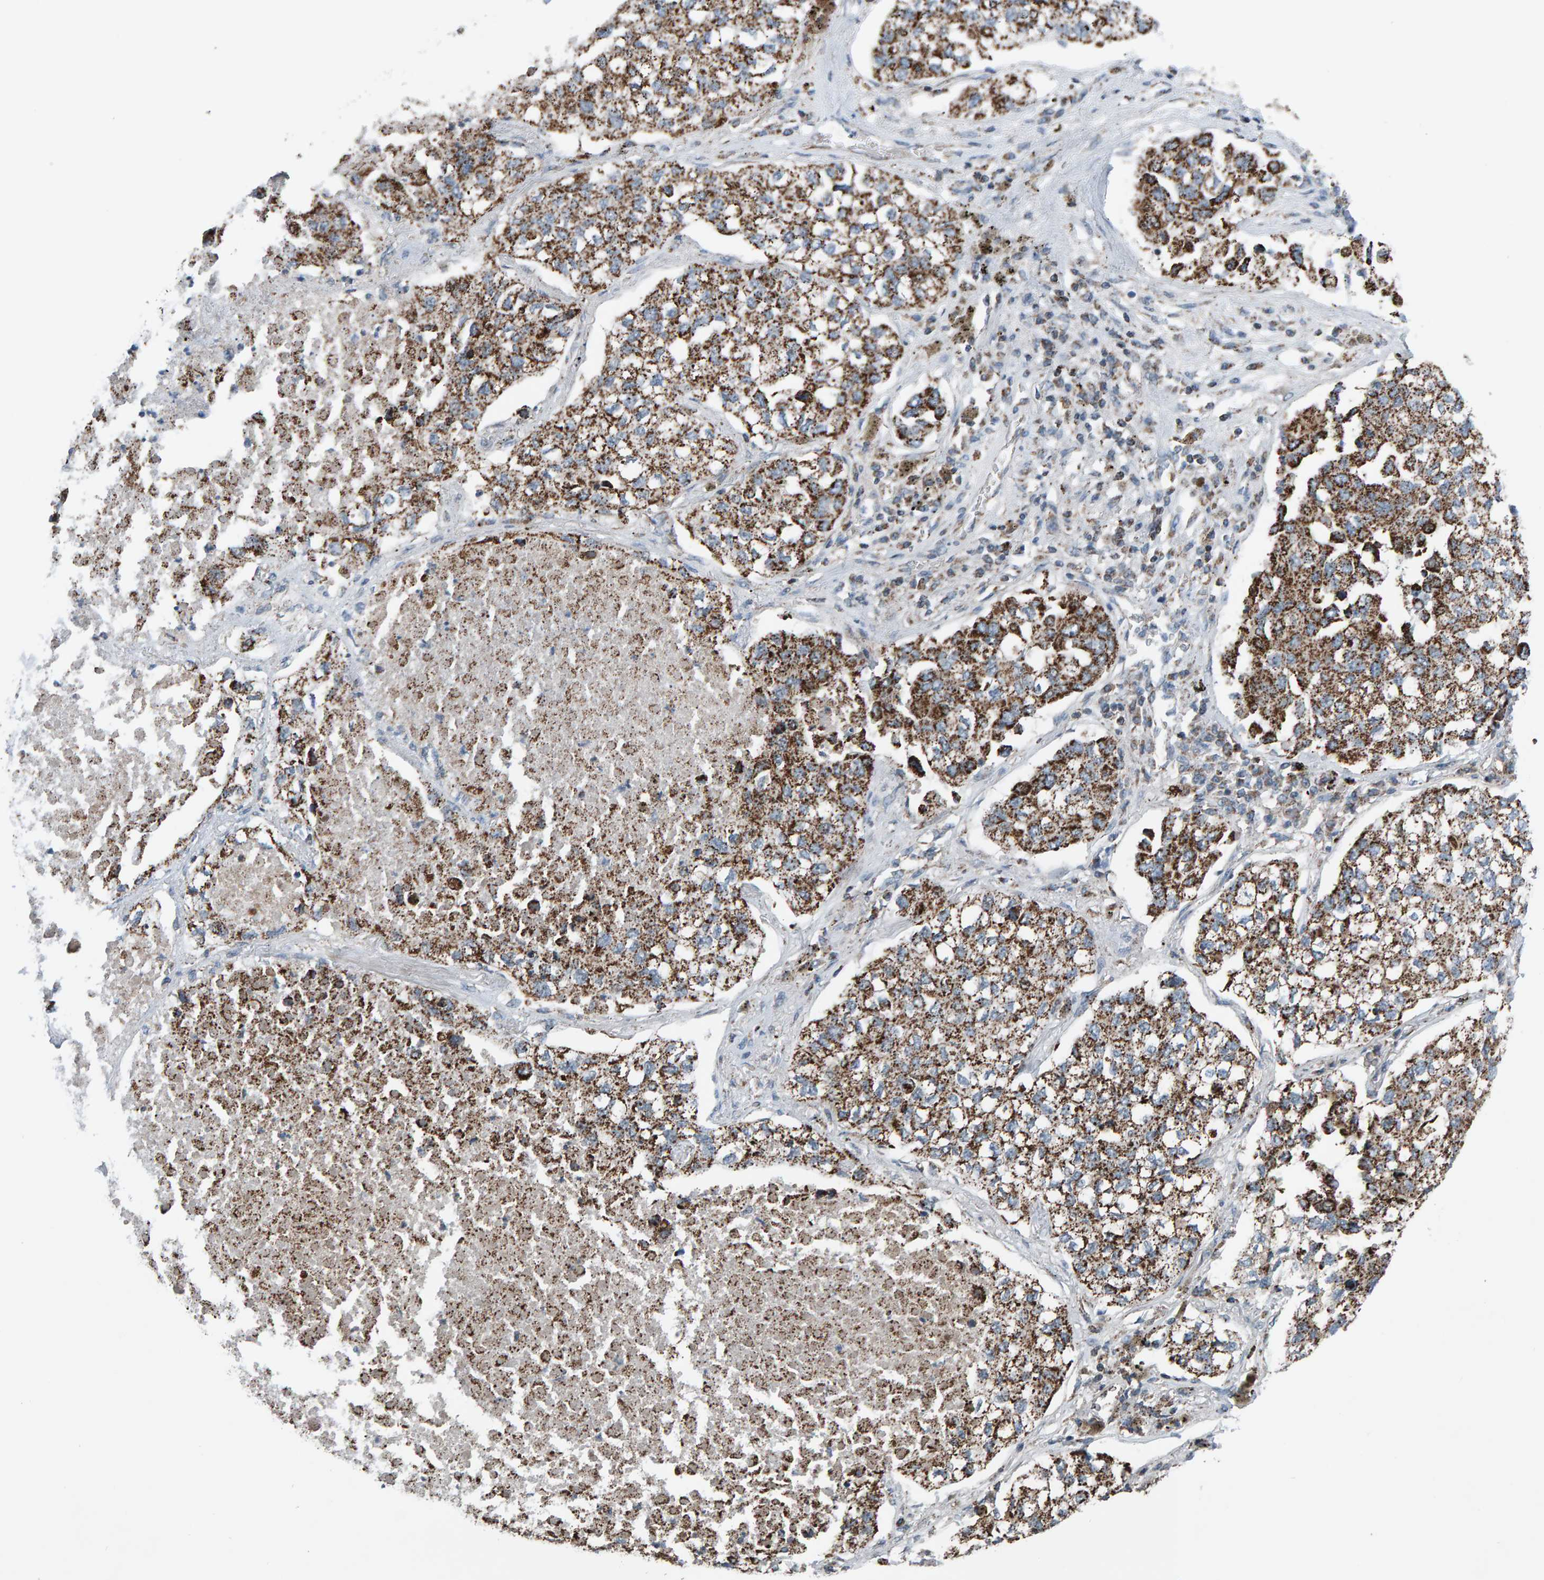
{"staining": {"intensity": "strong", "quantity": "25%-75%", "location": "cytoplasmic/membranous"}, "tissue": "lung cancer", "cell_type": "Tumor cells", "image_type": "cancer", "snomed": [{"axis": "morphology", "description": "Inflammation, NOS"}, {"axis": "morphology", "description": "Adenocarcinoma, NOS"}, {"axis": "topography", "description": "Lung"}], "caption": "Immunohistochemistry (IHC) of human lung cancer (adenocarcinoma) demonstrates high levels of strong cytoplasmic/membranous positivity in about 25%-75% of tumor cells.", "gene": "ZNF48", "patient": {"sex": "male", "age": 63}}